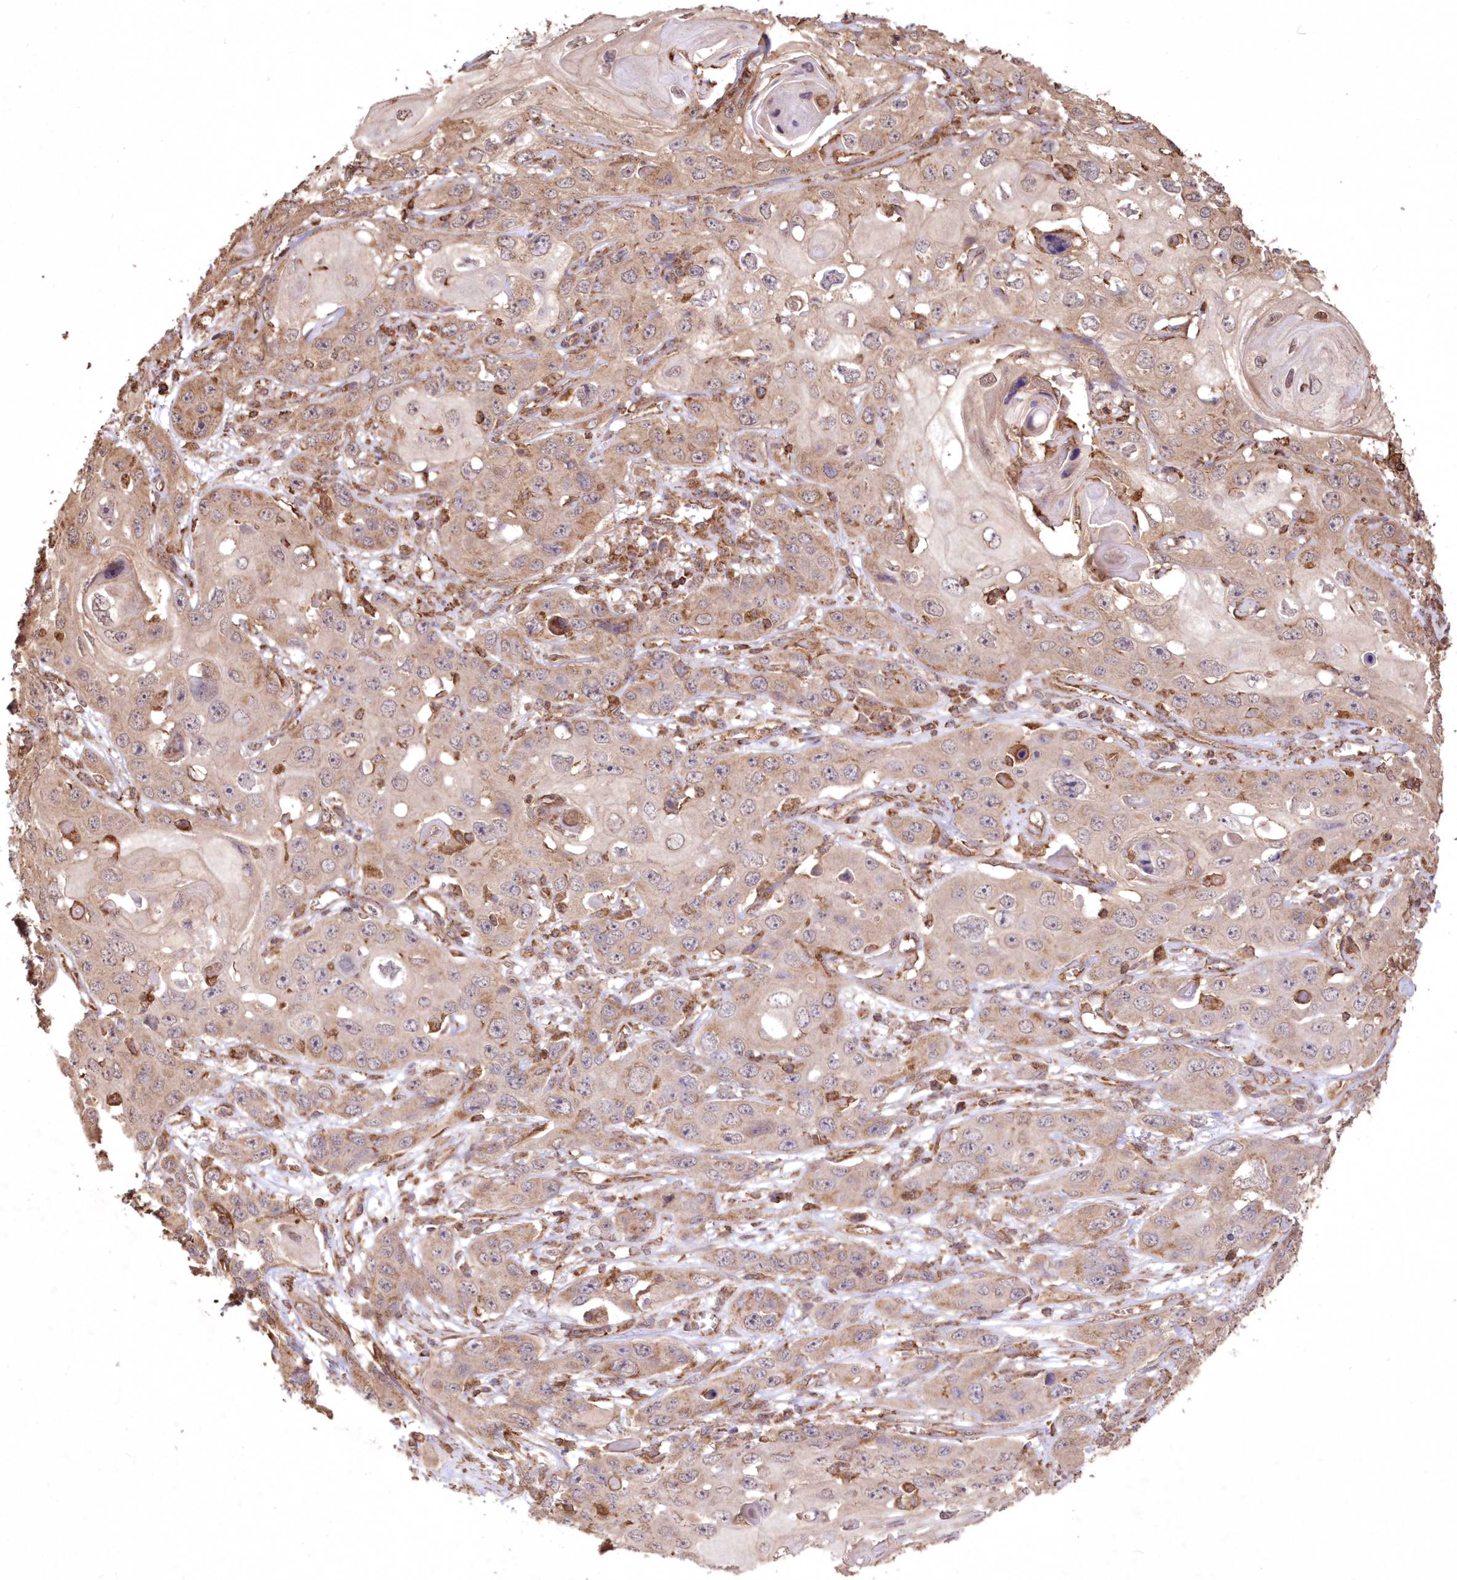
{"staining": {"intensity": "weak", "quantity": ">75%", "location": "cytoplasmic/membranous"}, "tissue": "skin cancer", "cell_type": "Tumor cells", "image_type": "cancer", "snomed": [{"axis": "morphology", "description": "Squamous cell carcinoma, NOS"}, {"axis": "topography", "description": "Skin"}], "caption": "Immunohistochemistry (IHC) image of human skin squamous cell carcinoma stained for a protein (brown), which displays low levels of weak cytoplasmic/membranous positivity in about >75% of tumor cells.", "gene": "TMEM139", "patient": {"sex": "male", "age": 55}}